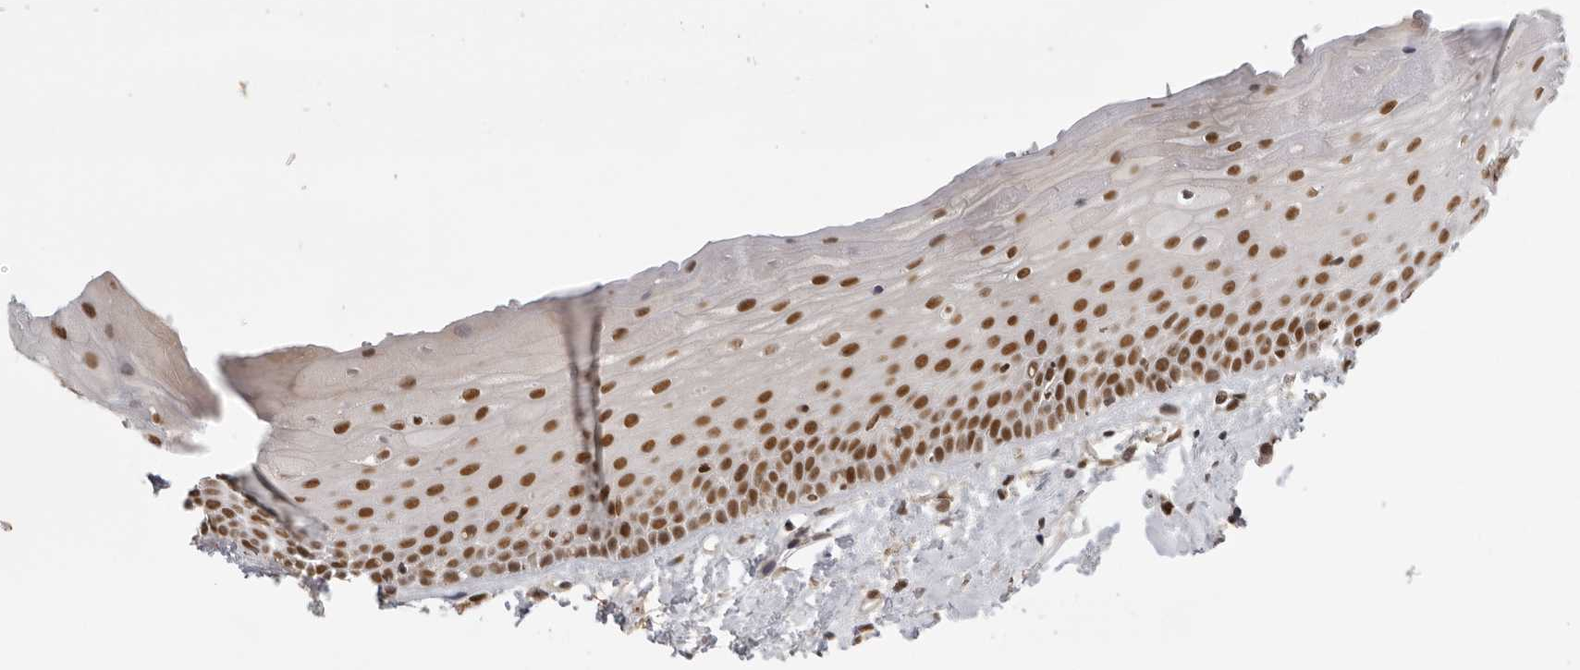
{"staining": {"intensity": "strong", "quantity": ">75%", "location": "cytoplasmic/membranous"}, "tissue": "oral mucosa", "cell_type": "Squamous epithelial cells", "image_type": "normal", "snomed": [{"axis": "morphology", "description": "Normal tissue, NOS"}, {"axis": "topography", "description": "Oral tissue"}], "caption": "Human oral mucosa stained for a protein (brown) displays strong cytoplasmic/membranous positive positivity in about >75% of squamous epithelial cells.", "gene": "RPA2", "patient": {"sex": "female", "age": 76}}